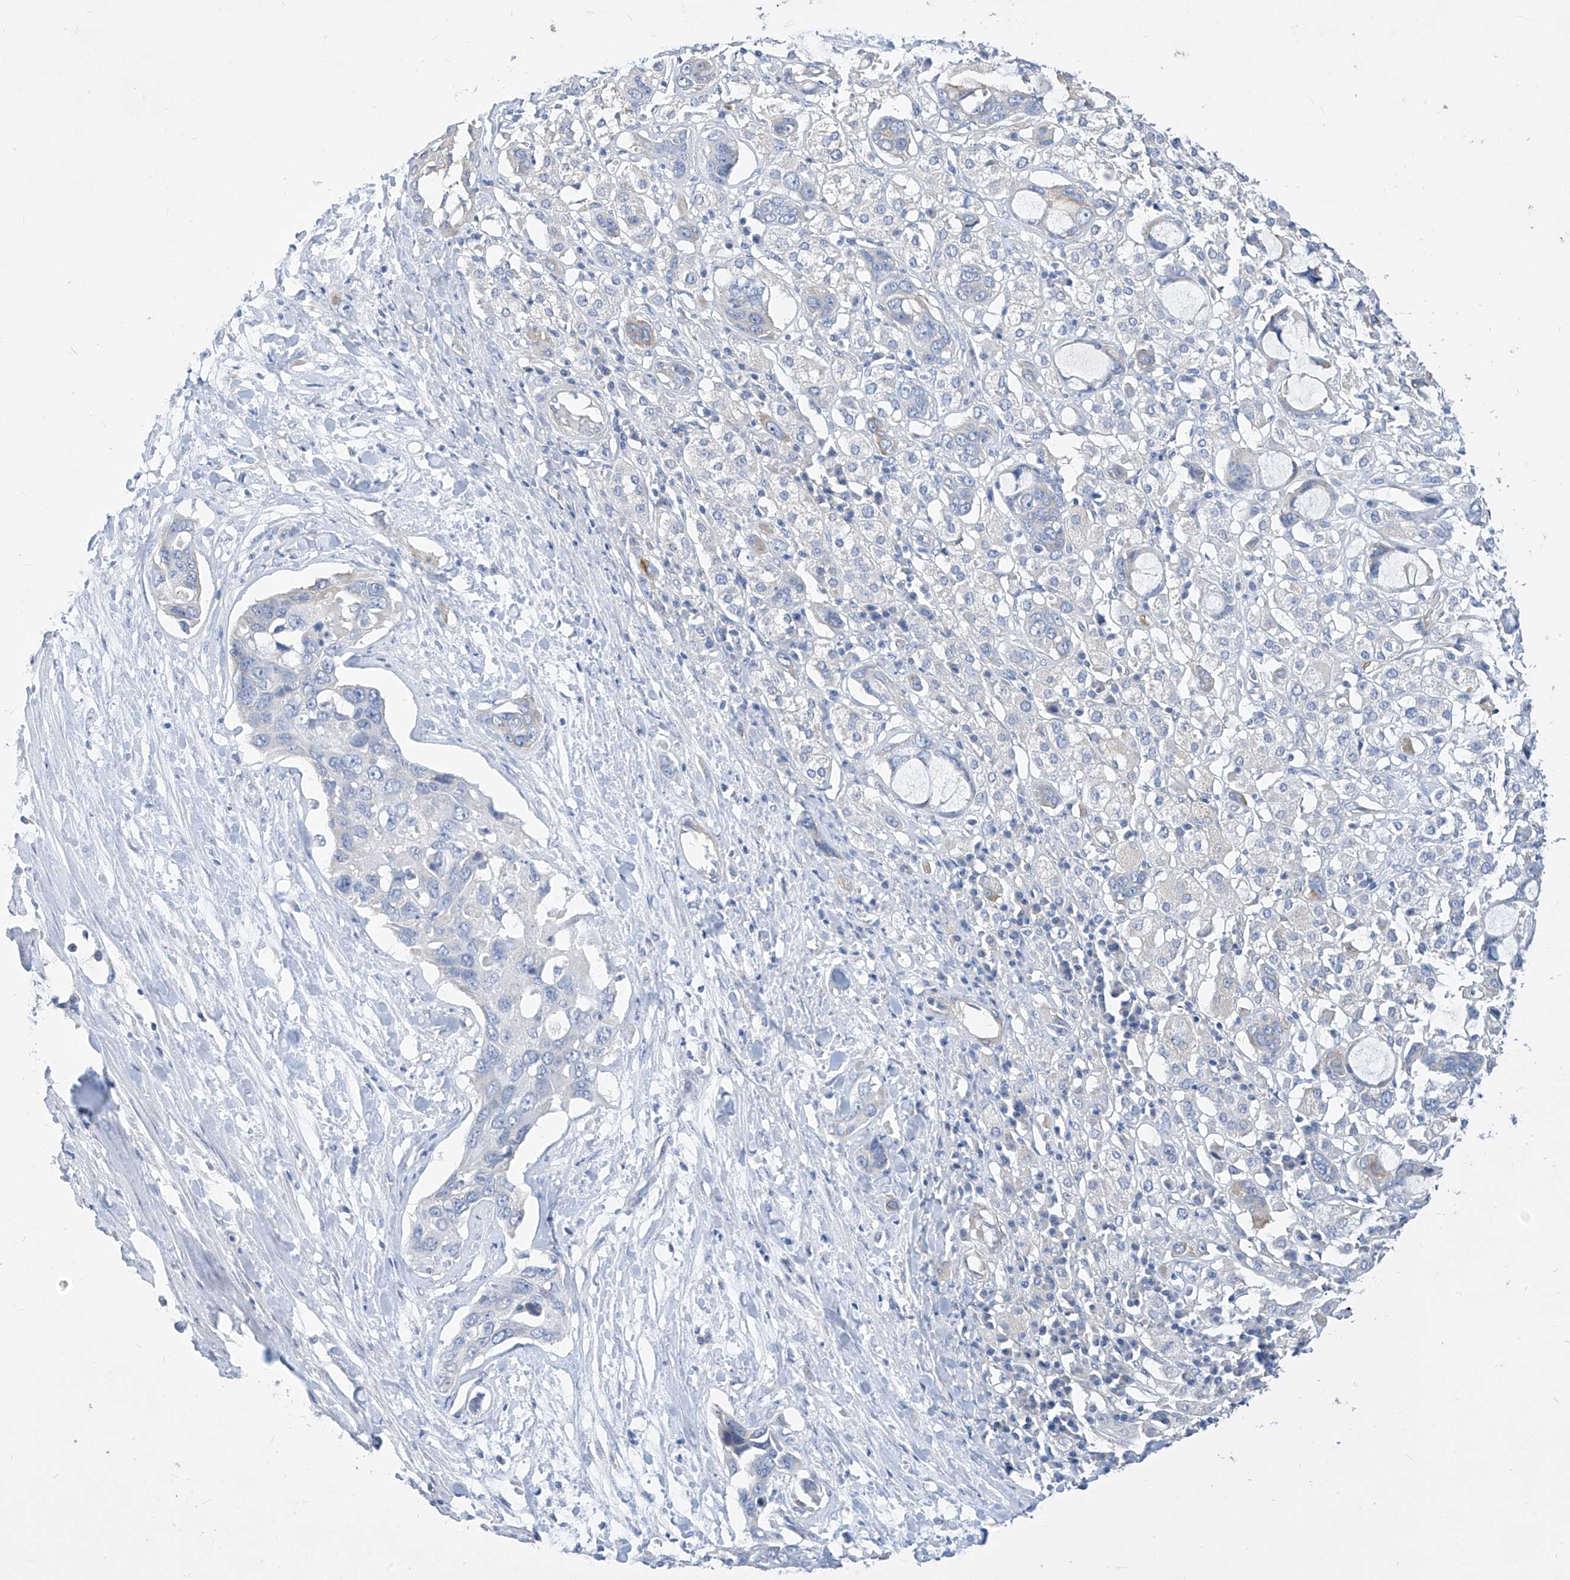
{"staining": {"intensity": "moderate", "quantity": "<25%", "location": "cytoplasmic/membranous"}, "tissue": "pancreatic cancer", "cell_type": "Tumor cells", "image_type": "cancer", "snomed": [{"axis": "morphology", "description": "Adenocarcinoma, NOS"}, {"axis": "topography", "description": "Pancreas"}], "caption": "There is low levels of moderate cytoplasmic/membranous staining in tumor cells of pancreatic cancer (adenocarcinoma), as demonstrated by immunohistochemical staining (brown color).", "gene": "SCGB2A1", "patient": {"sex": "female", "age": 60}}